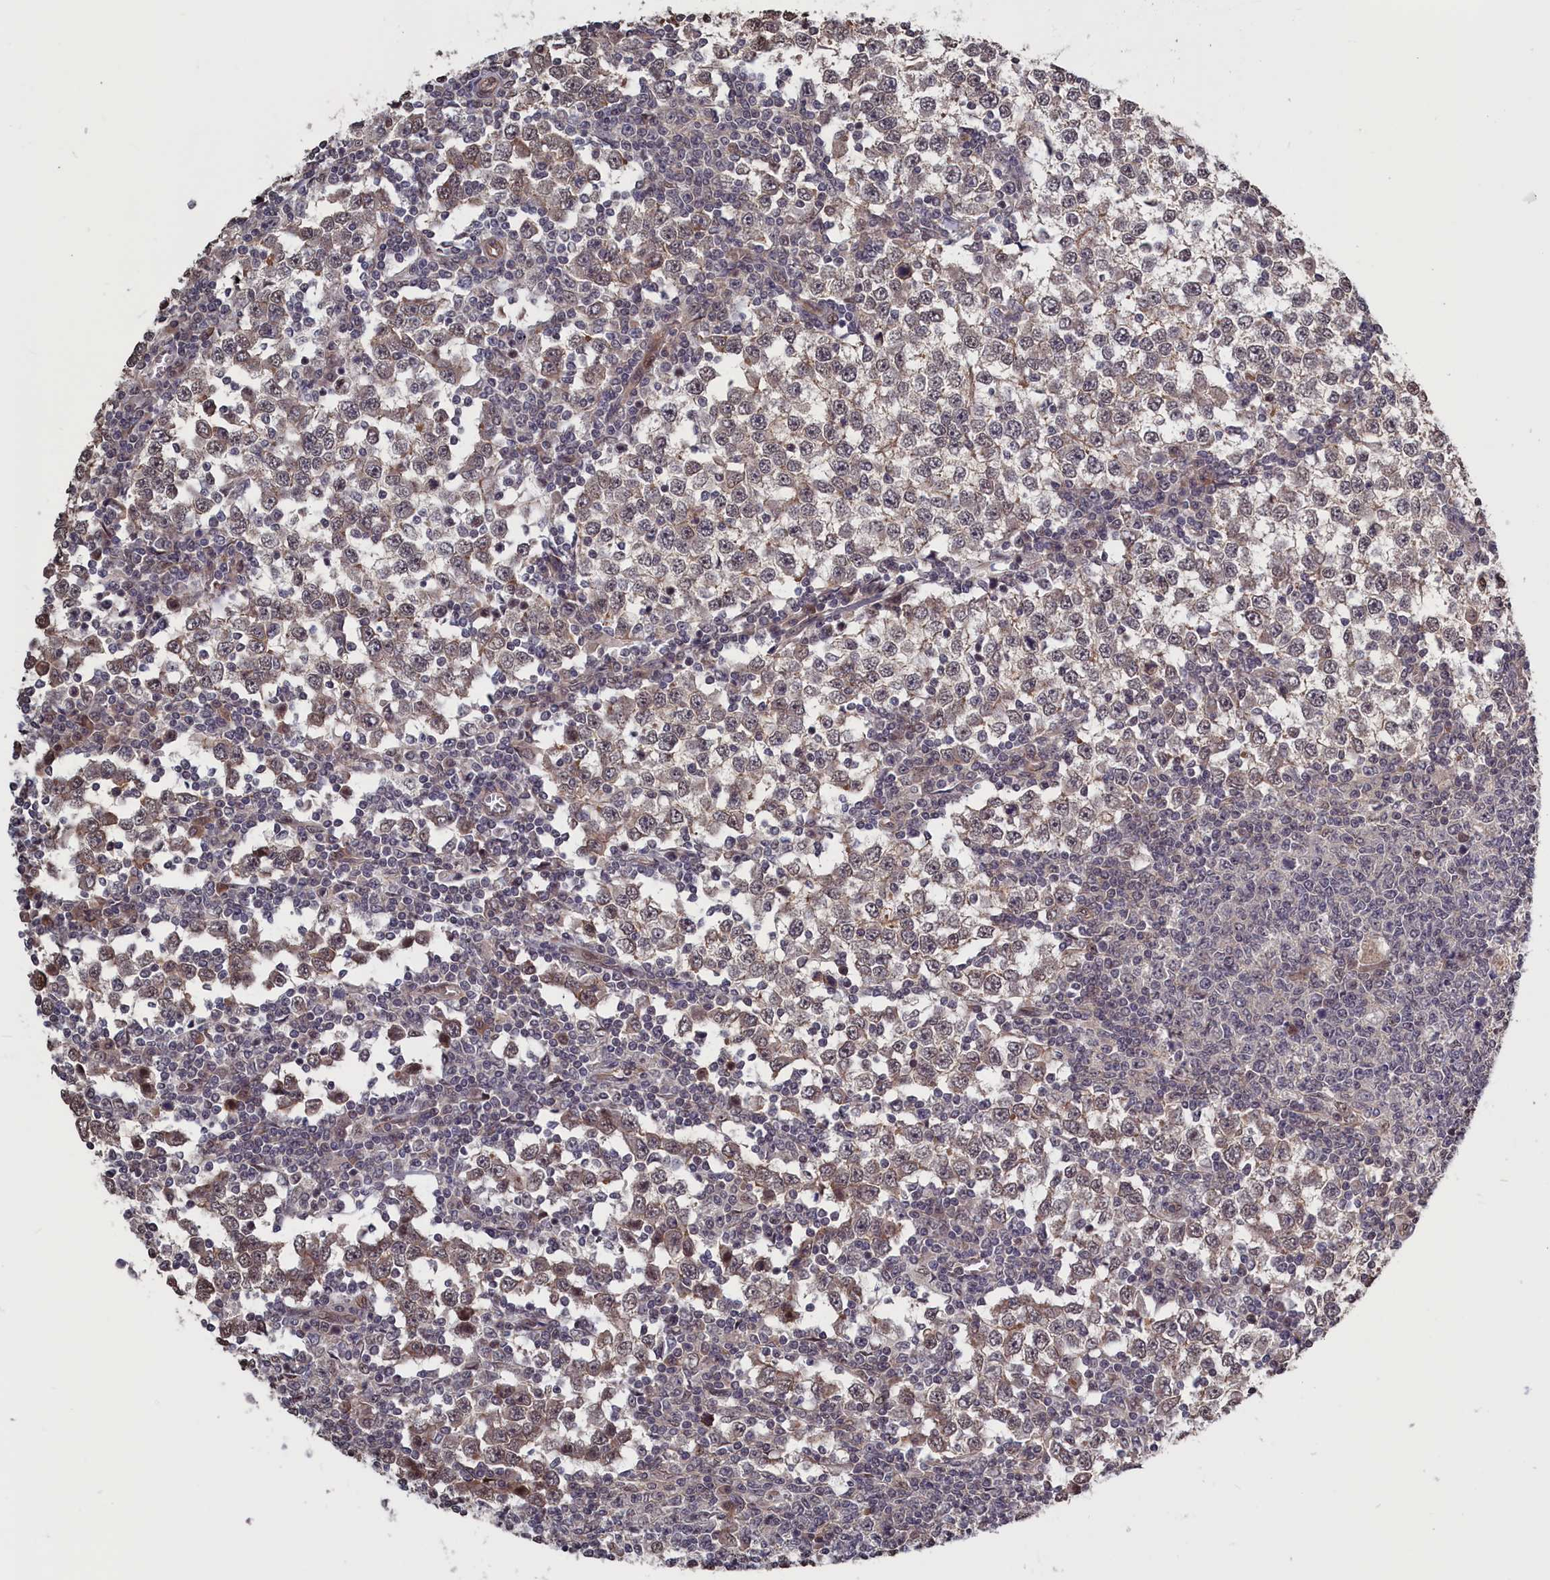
{"staining": {"intensity": "weak", "quantity": "<25%", "location": "cytoplasmic/membranous"}, "tissue": "testis cancer", "cell_type": "Tumor cells", "image_type": "cancer", "snomed": [{"axis": "morphology", "description": "Seminoma, NOS"}, {"axis": "topography", "description": "Testis"}], "caption": "The histopathology image displays no significant positivity in tumor cells of seminoma (testis). (DAB IHC, high magnification).", "gene": "PLP2", "patient": {"sex": "male", "age": 65}}